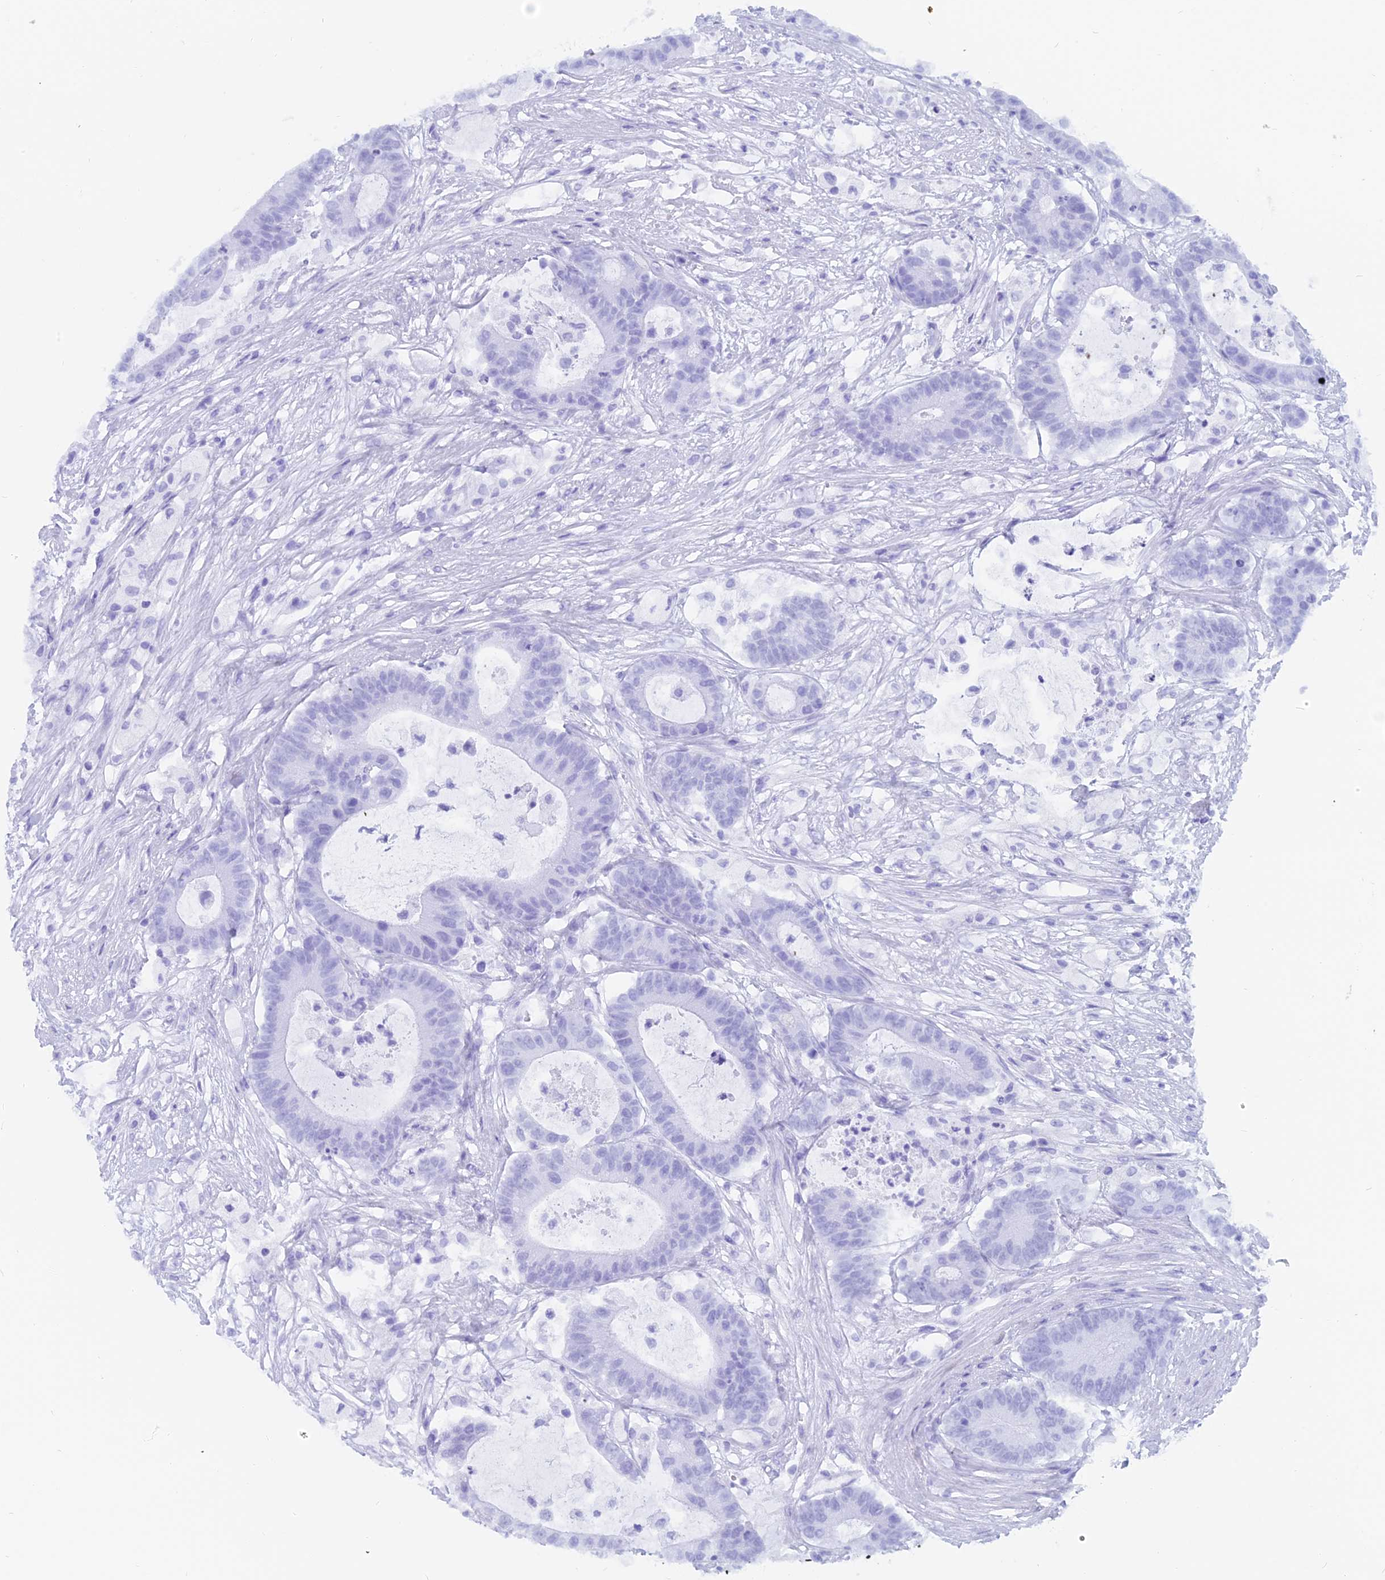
{"staining": {"intensity": "negative", "quantity": "none", "location": "none"}, "tissue": "colorectal cancer", "cell_type": "Tumor cells", "image_type": "cancer", "snomed": [{"axis": "morphology", "description": "Adenocarcinoma, NOS"}, {"axis": "topography", "description": "Colon"}], "caption": "Colorectal adenocarcinoma was stained to show a protein in brown. There is no significant staining in tumor cells. (DAB IHC visualized using brightfield microscopy, high magnification).", "gene": "CAPS", "patient": {"sex": "female", "age": 84}}